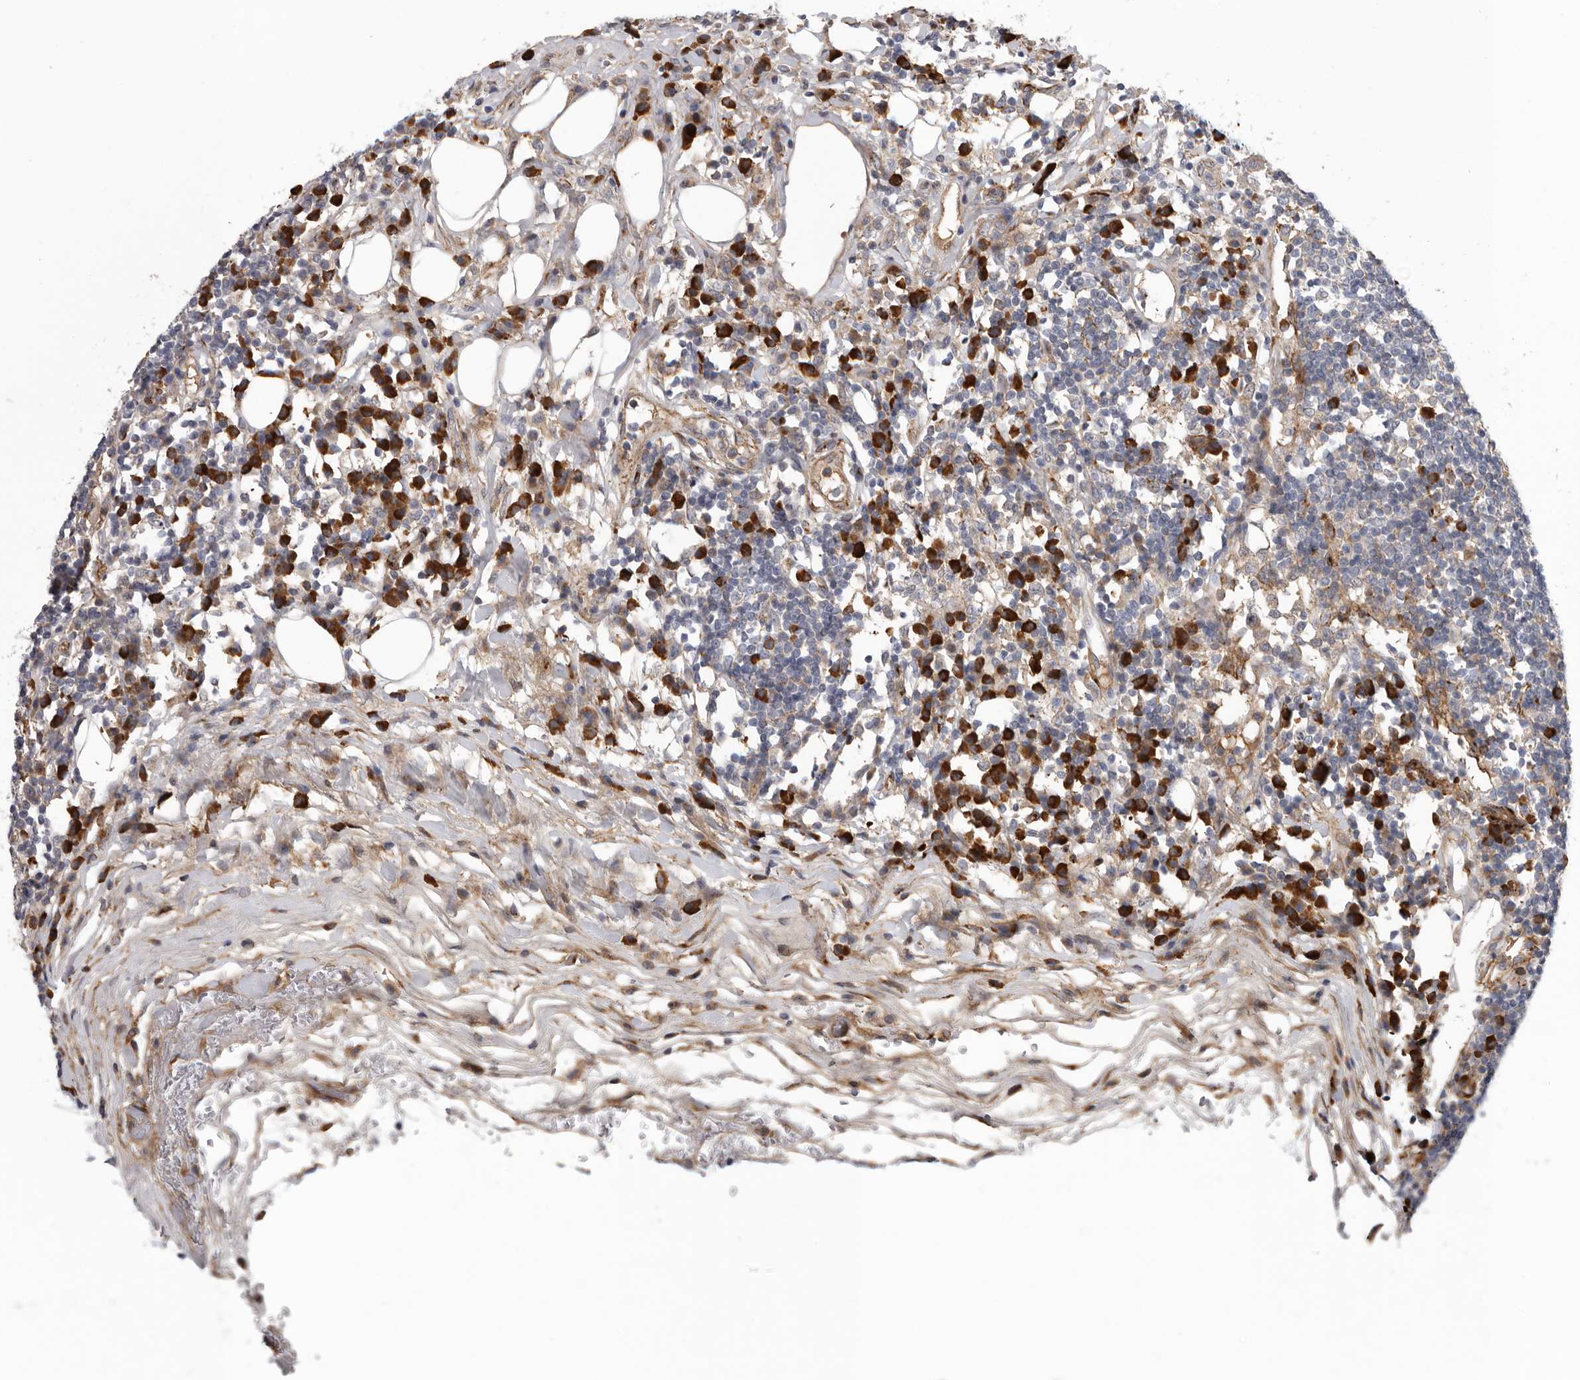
{"staining": {"intensity": "moderate", "quantity": "25%-75%", "location": "cytoplasmic/membranous"}, "tissue": "lymph node", "cell_type": "Germinal center cells", "image_type": "normal", "snomed": [{"axis": "morphology", "description": "Normal tissue, NOS"}, {"axis": "topography", "description": "Lymph node"}], "caption": "Lymph node was stained to show a protein in brown. There is medium levels of moderate cytoplasmic/membranous staining in about 25%-75% of germinal center cells. Using DAB (brown) and hematoxylin (blue) stains, captured at high magnification using brightfield microscopy.", "gene": "ATXN3L", "patient": {"sex": "female", "age": 53}}